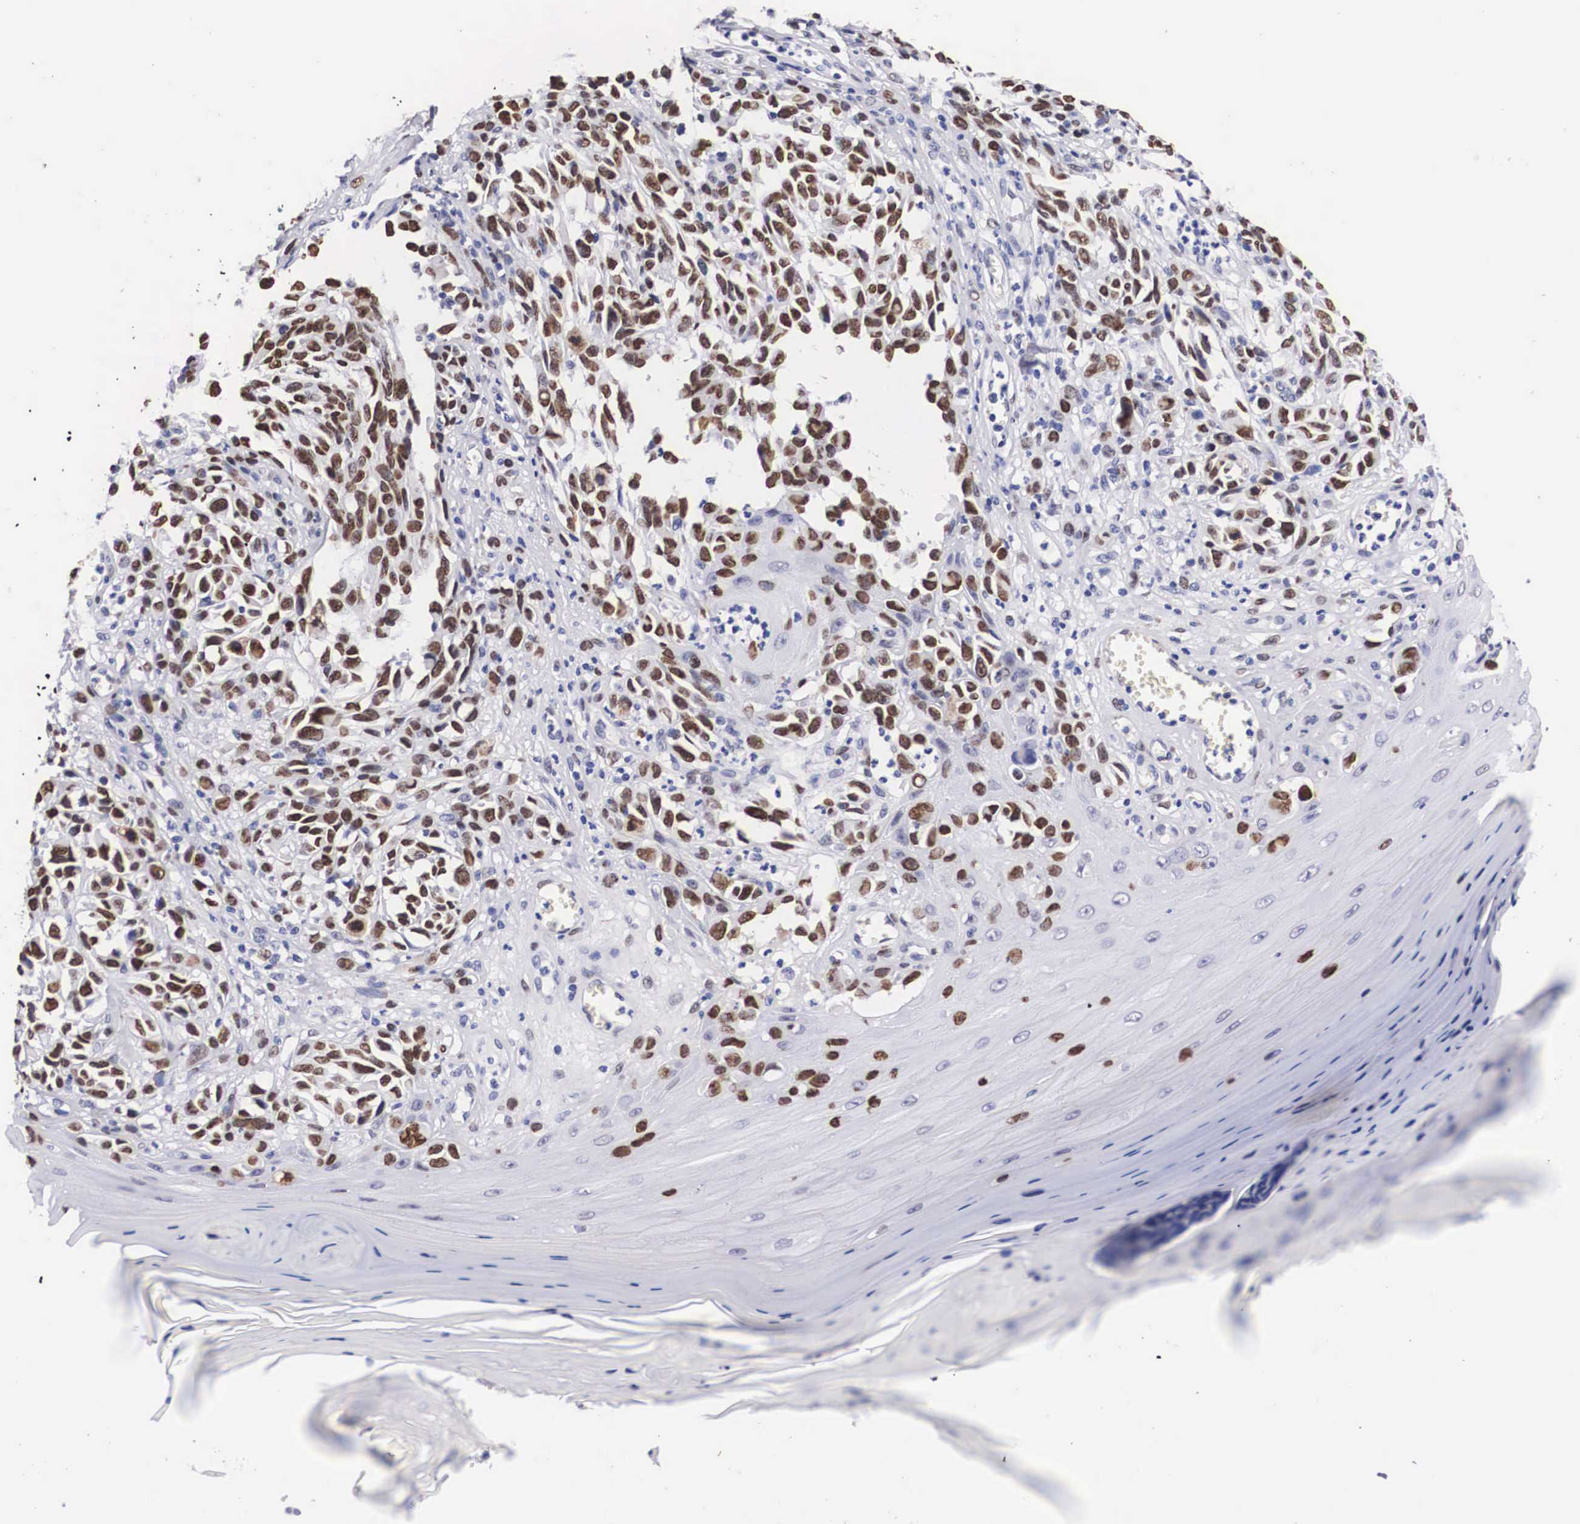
{"staining": {"intensity": "strong", "quantity": ">75%", "location": "nuclear"}, "tissue": "melanoma", "cell_type": "Tumor cells", "image_type": "cancer", "snomed": [{"axis": "morphology", "description": "Malignant melanoma, NOS"}, {"axis": "topography", "description": "Skin"}], "caption": "A brown stain labels strong nuclear positivity of a protein in melanoma tumor cells.", "gene": "KHDRBS3", "patient": {"sex": "female", "age": 82}}